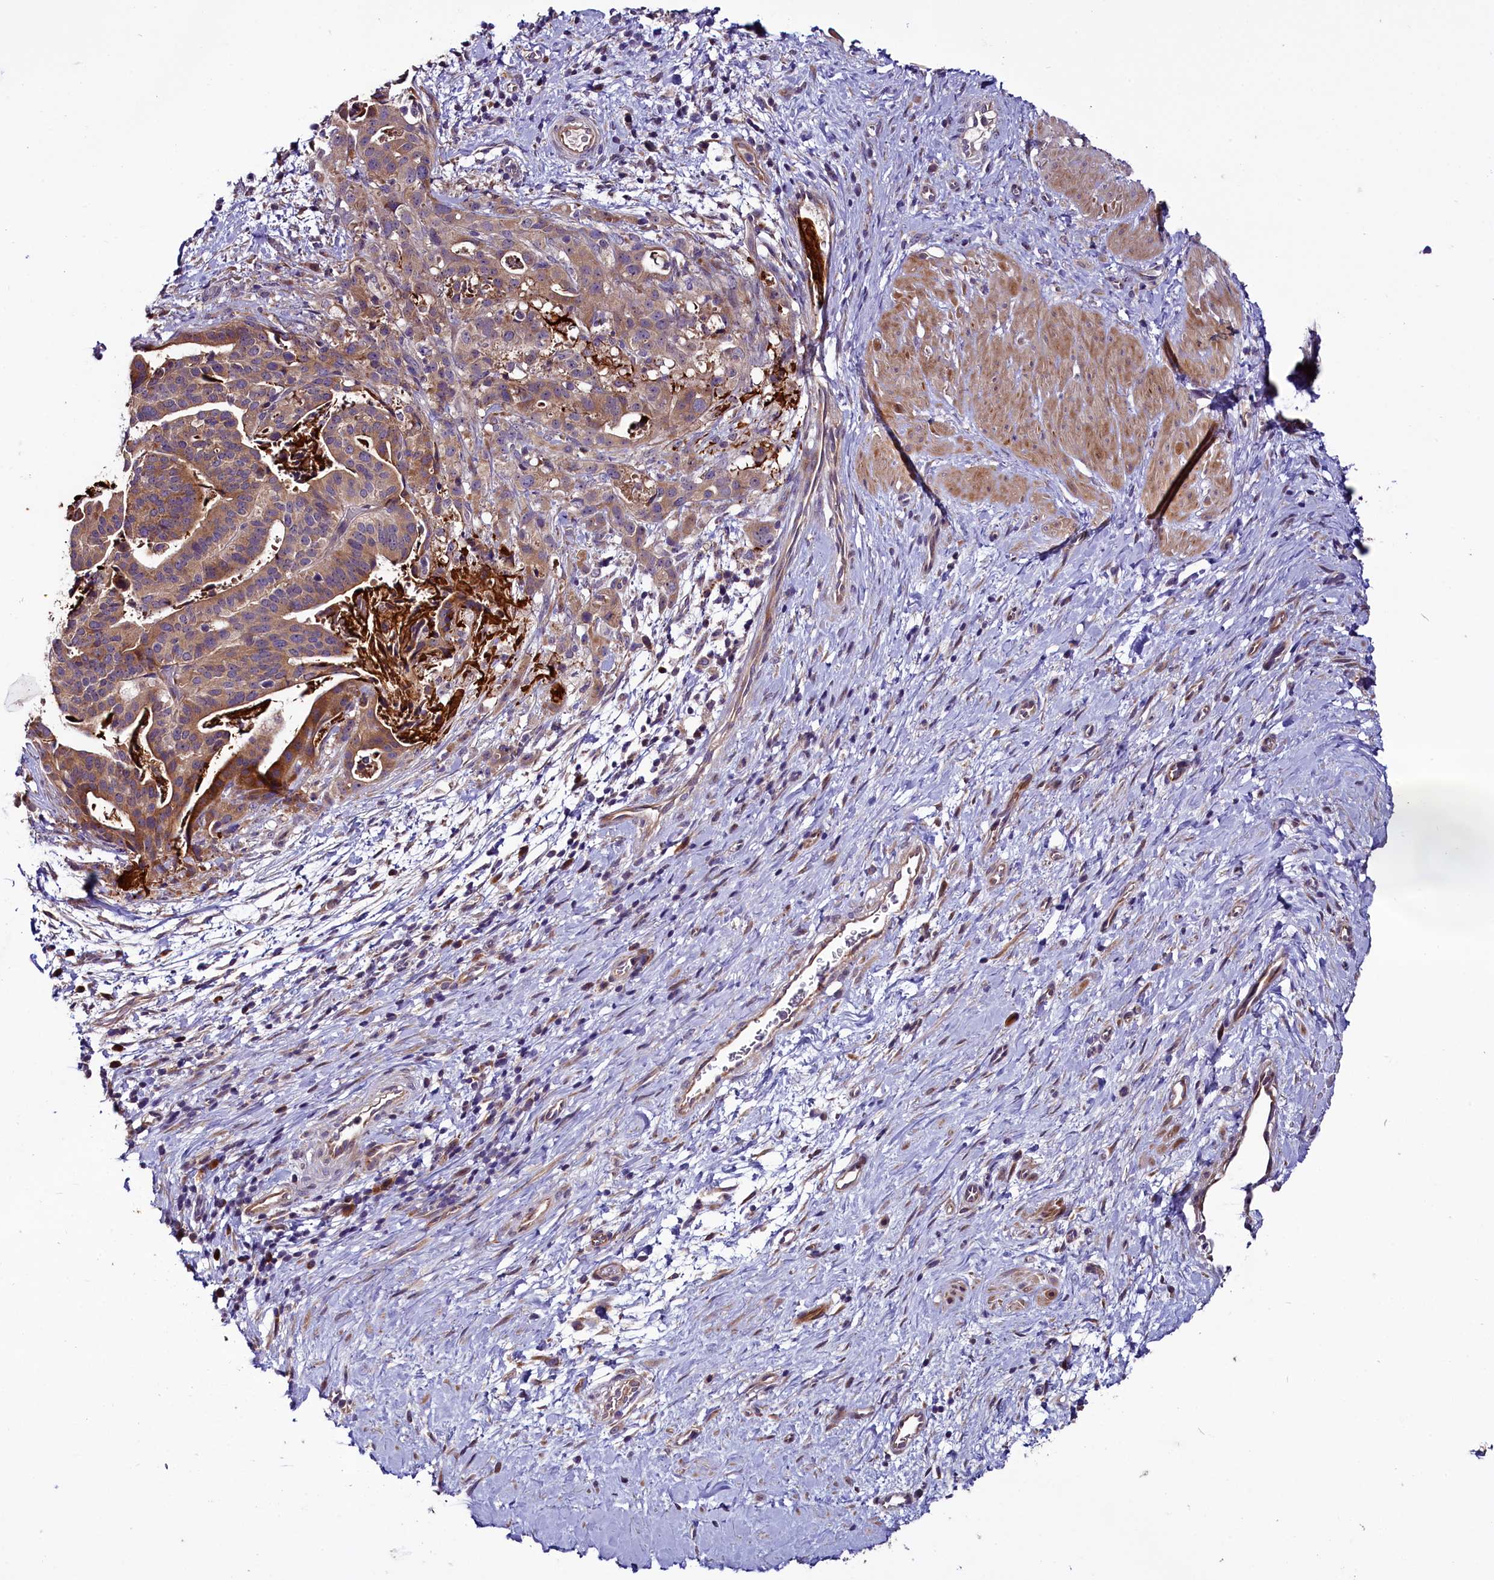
{"staining": {"intensity": "moderate", "quantity": ">75%", "location": "cytoplasmic/membranous"}, "tissue": "stomach cancer", "cell_type": "Tumor cells", "image_type": "cancer", "snomed": [{"axis": "morphology", "description": "Adenocarcinoma, NOS"}, {"axis": "topography", "description": "Stomach"}], "caption": "Stomach cancer (adenocarcinoma) stained for a protein (brown) displays moderate cytoplasmic/membranous positive positivity in approximately >75% of tumor cells.", "gene": "RPUSD2", "patient": {"sex": "male", "age": 48}}